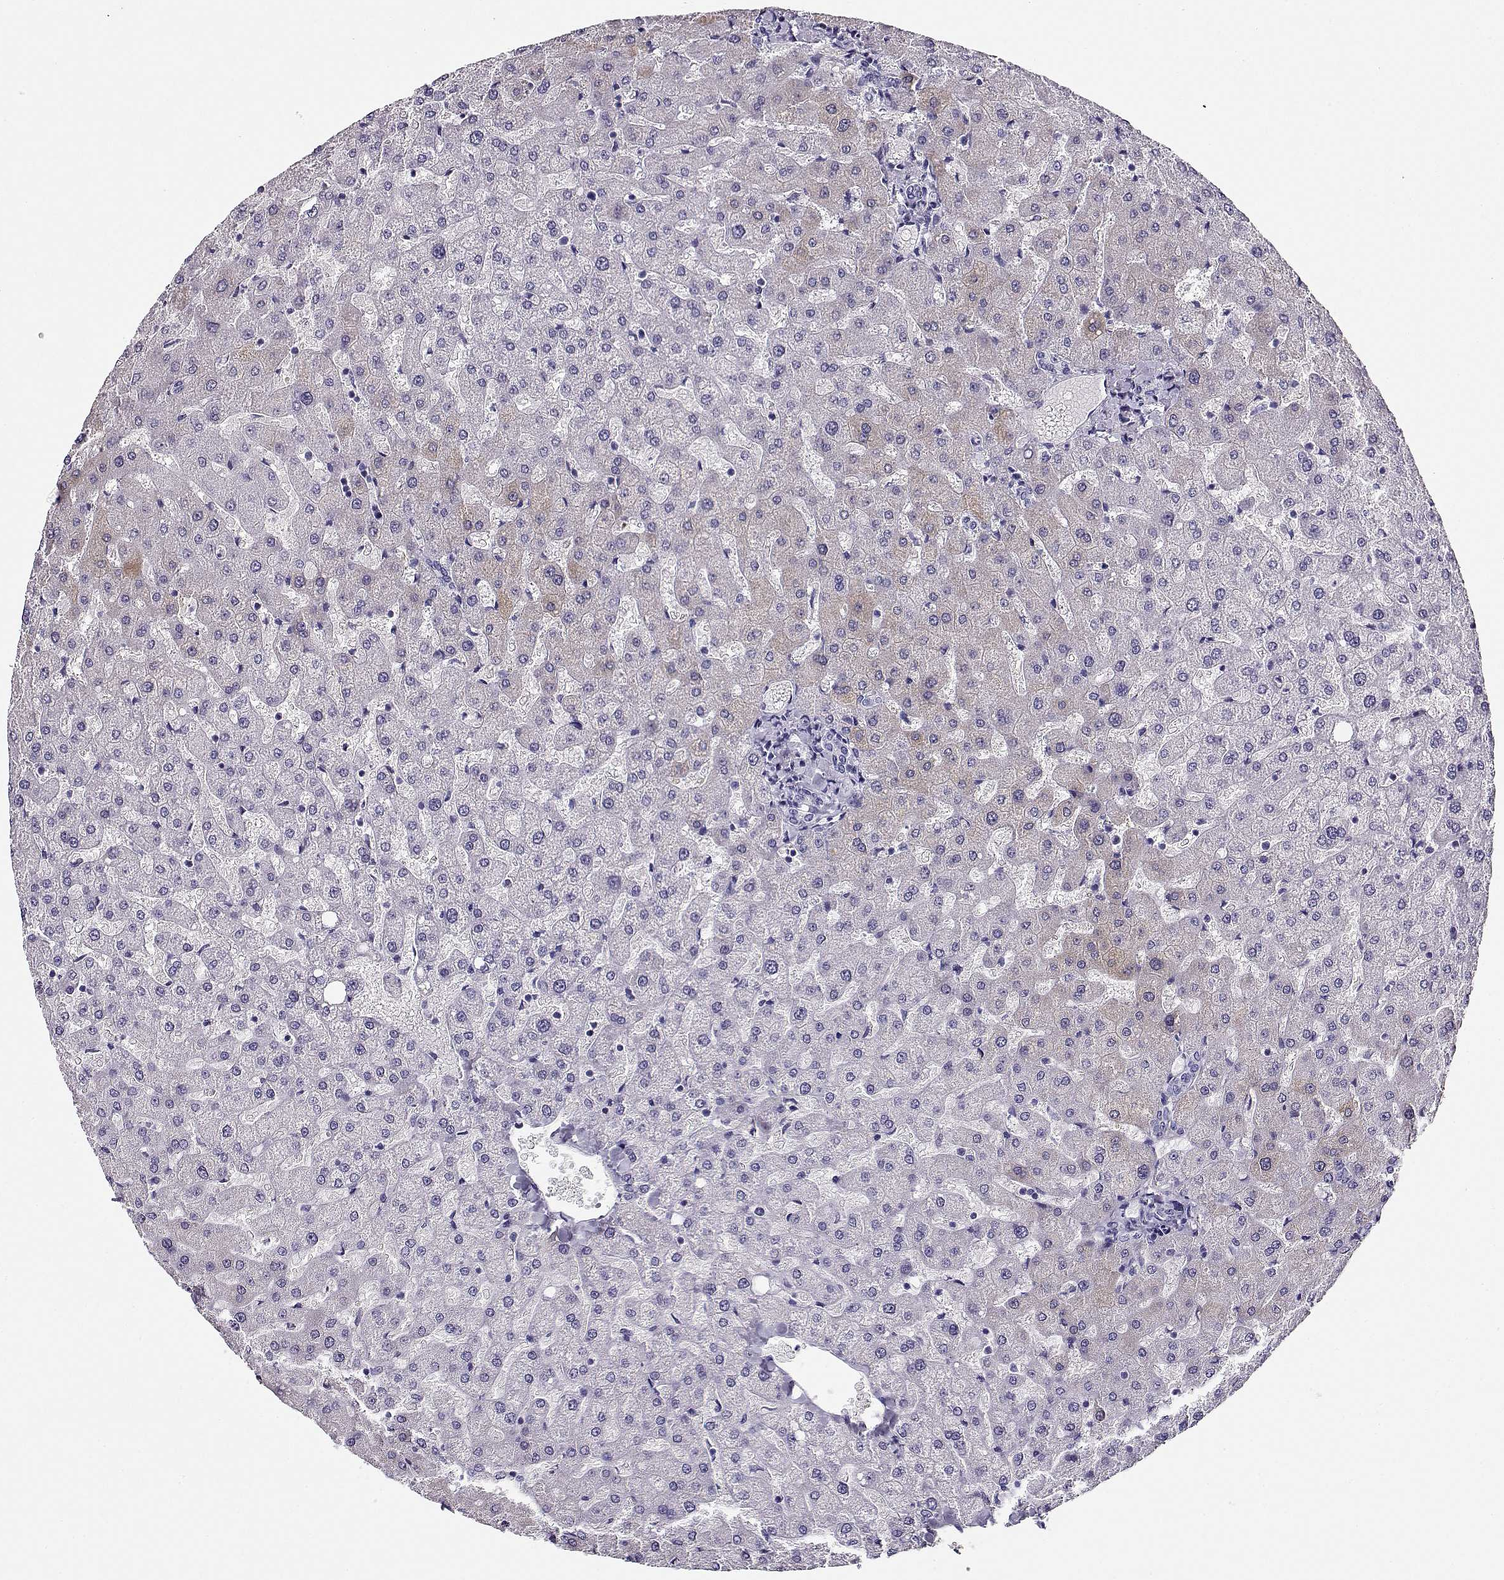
{"staining": {"intensity": "negative", "quantity": "none", "location": "none"}, "tissue": "liver", "cell_type": "Cholangiocytes", "image_type": "normal", "snomed": [{"axis": "morphology", "description": "Normal tissue, NOS"}, {"axis": "topography", "description": "Liver"}], "caption": "Immunohistochemistry (IHC) image of normal liver: human liver stained with DAB (3,3'-diaminobenzidine) demonstrates no significant protein positivity in cholangiocytes. (DAB IHC with hematoxylin counter stain).", "gene": "CRX", "patient": {"sex": "female", "age": 50}}